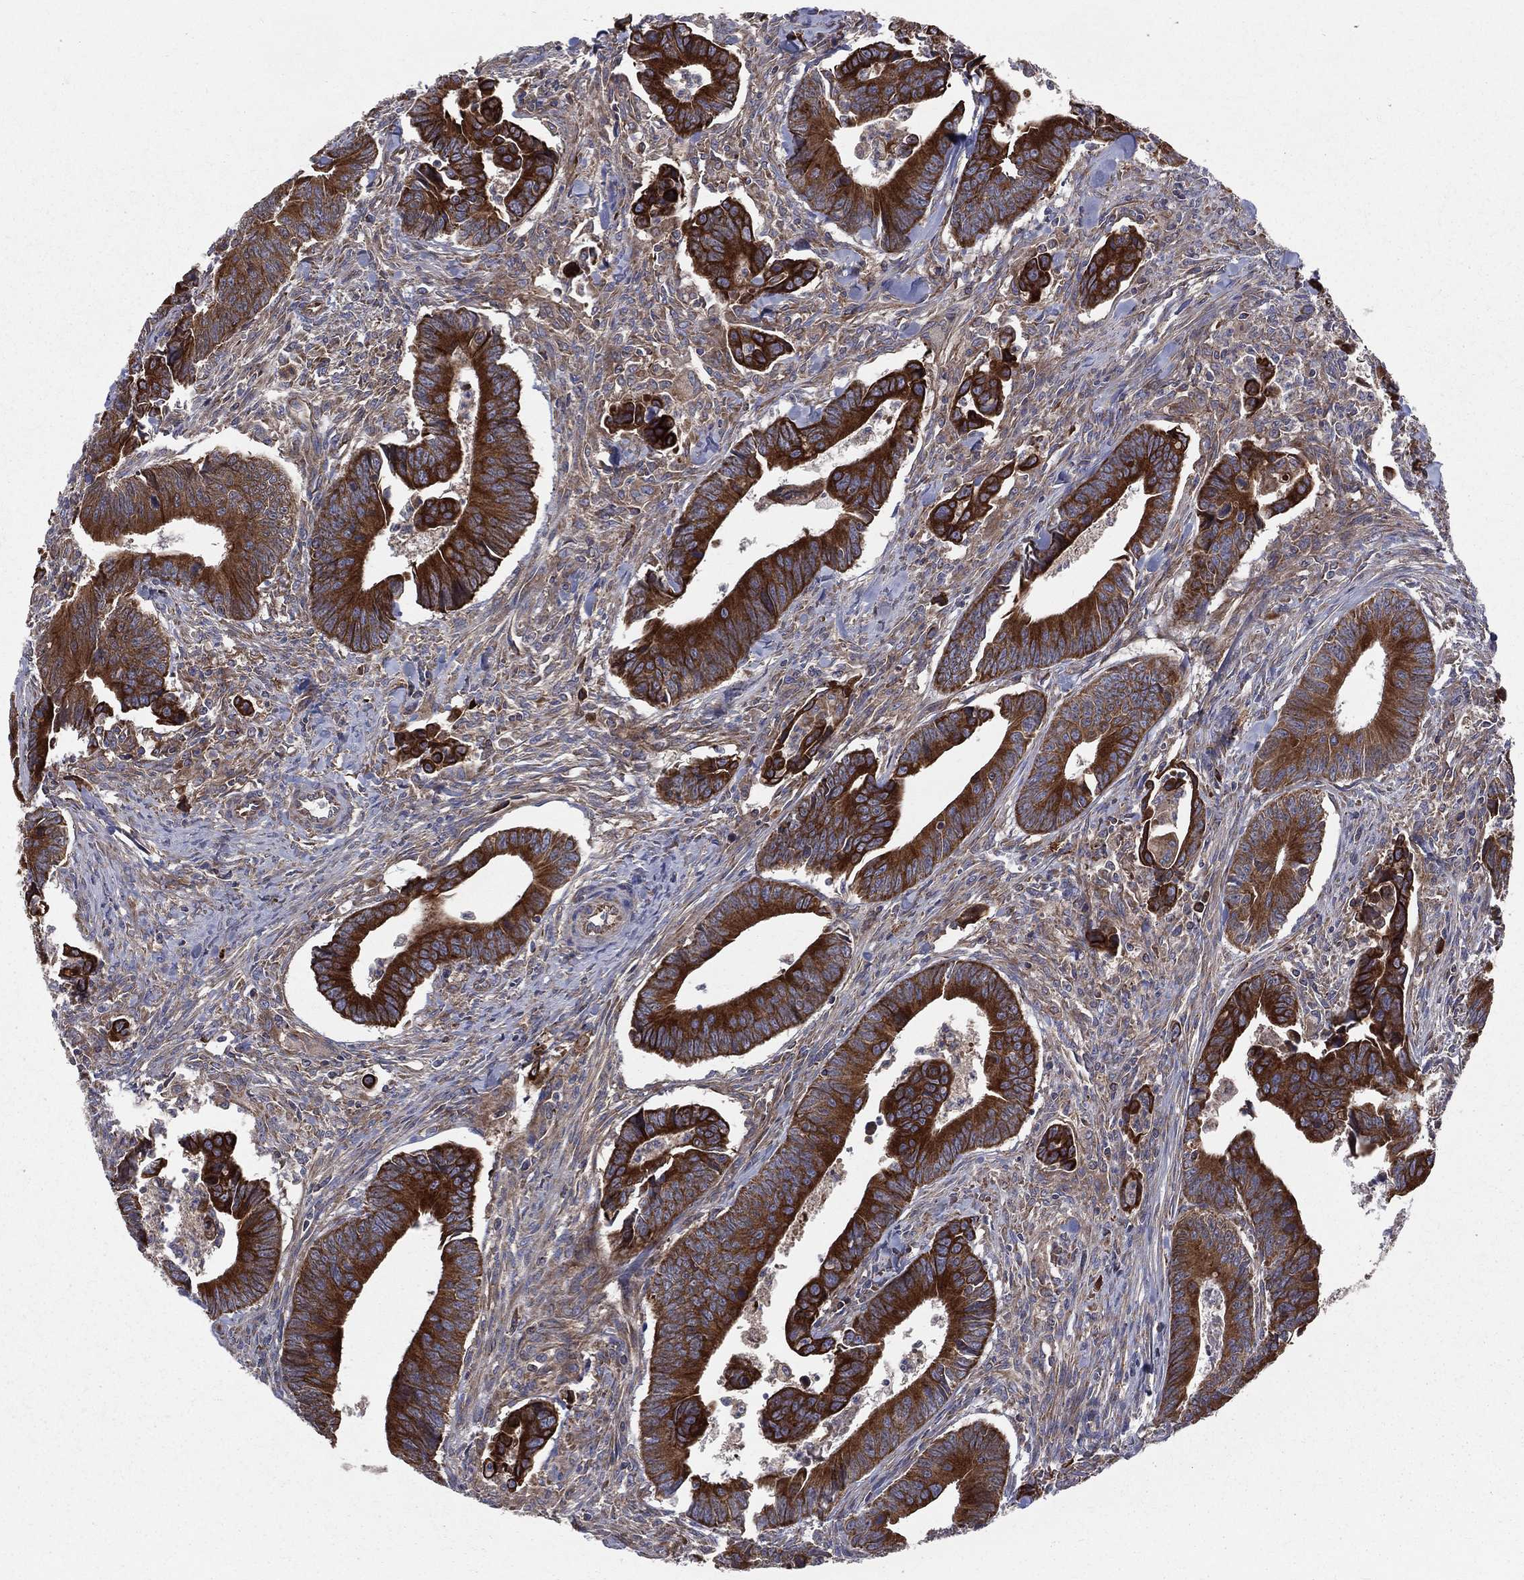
{"staining": {"intensity": "strong", "quantity": ">75%", "location": "cytoplasmic/membranous"}, "tissue": "colorectal cancer", "cell_type": "Tumor cells", "image_type": "cancer", "snomed": [{"axis": "morphology", "description": "Adenocarcinoma, NOS"}, {"axis": "topography", "description": "Rectum"}], "caption": "DAB (3,3'-diaminobenzidine) immunohistochemical staining of colorectal cancer (adenocarcinoma) exhibits strong cytoplasmic/membranous protein positivity in approximately >75% of tumor cells.", "gene": "MIX23", "patient": {"sex": "male", "age": 67}}